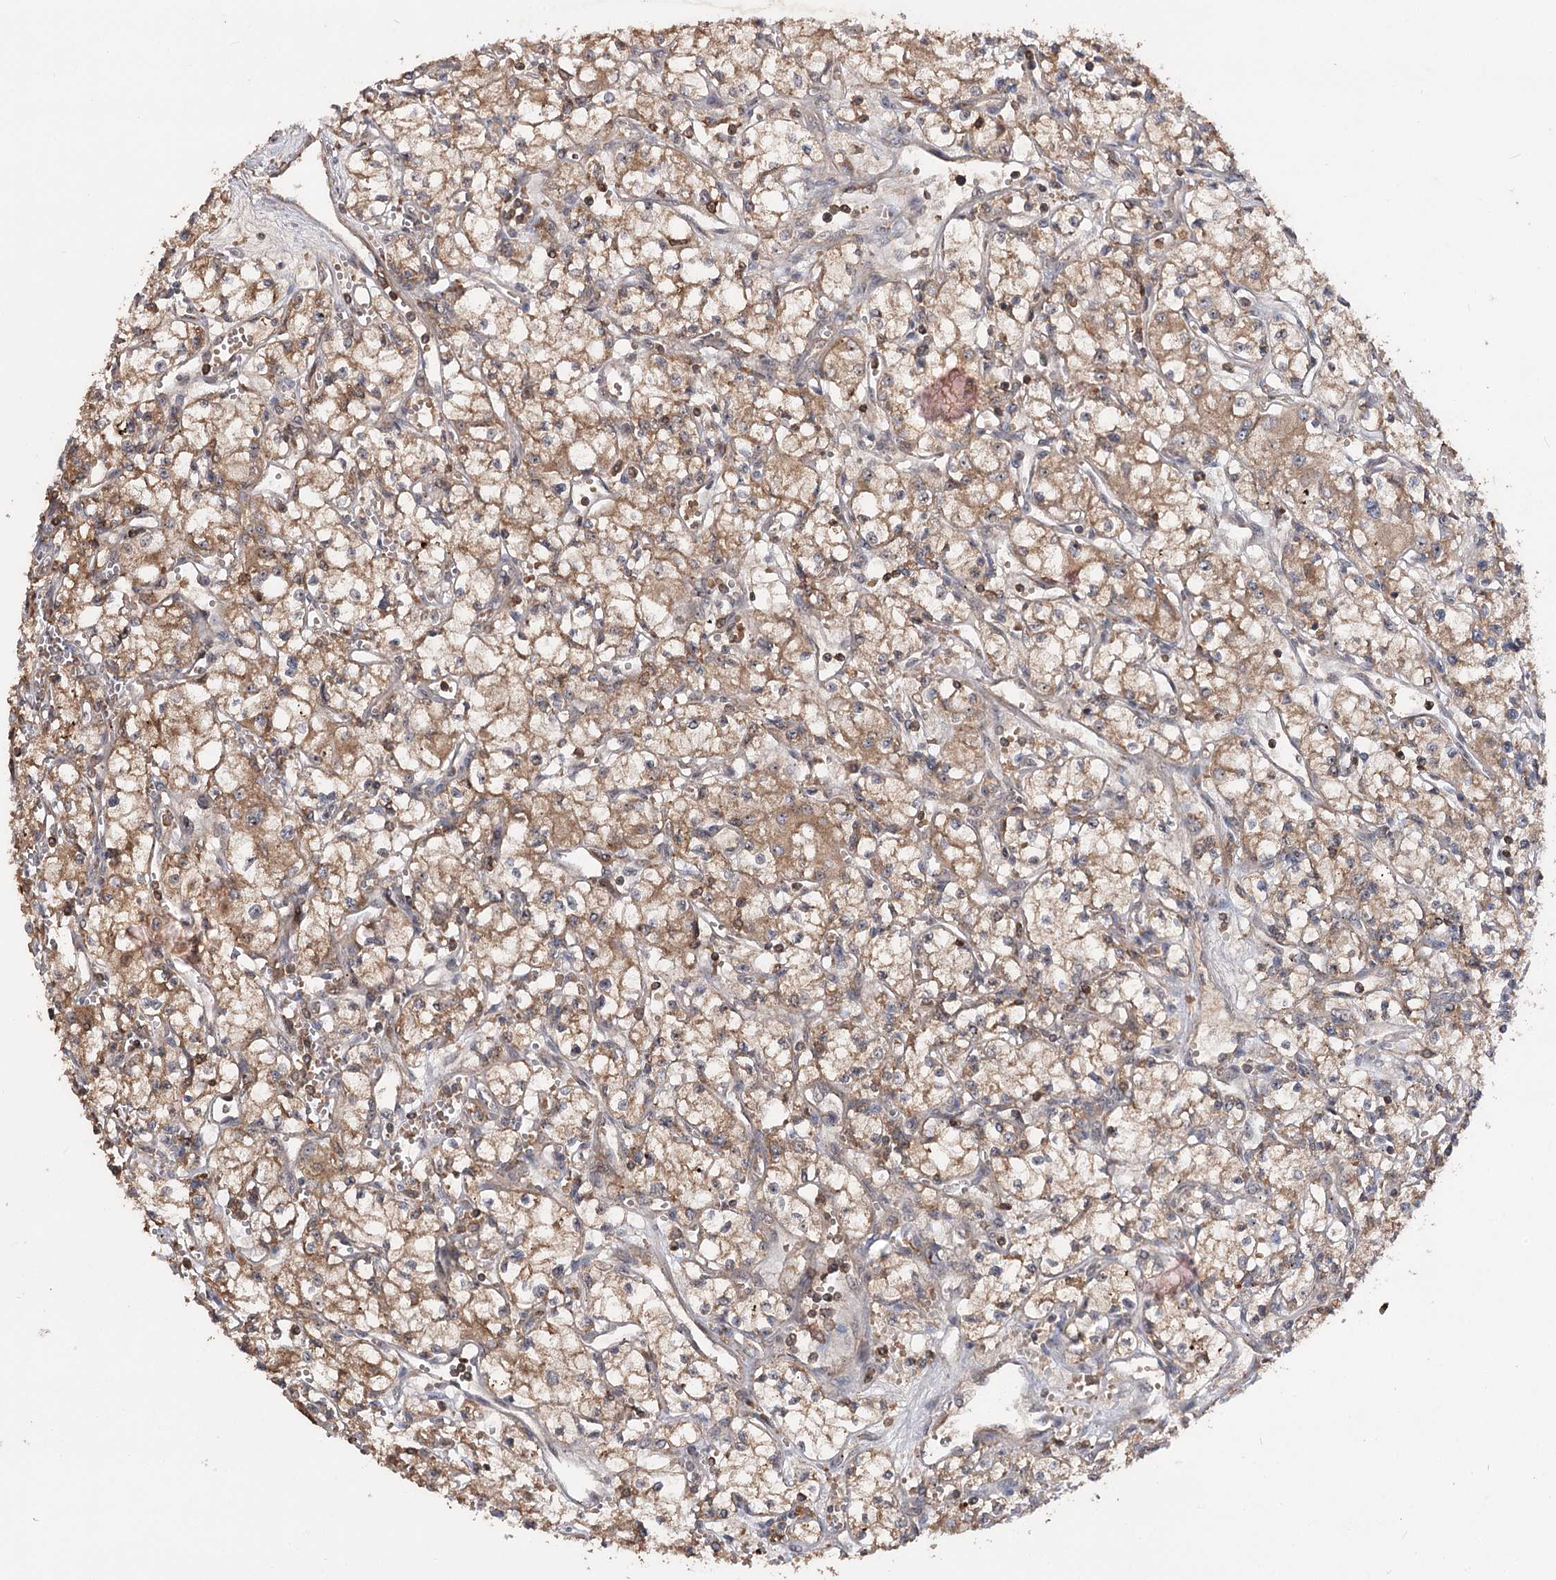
{"staining": {"intensity": "moderate", "quantity": ">75%", "location": "cytoplasmic/membranous"}, "tissue": "renal cancer", "cell_type": "Tumor cells", "image_type": "cancer", "snomed": [{"axis": "morphology", "description": "Adenocarcinoma, NOS"}, {"axis": "topography", "description": "Kidney"}], "caption": "Immunohistochemistry photomicrograph of neoplastic tissue: human renal cancer (adenocarcinoma) stained using IHC demonstrates medium levels of moderate protein expression localized specifically in the cytoplasmic/membranous of tumor cells, appearing as a cytoplasmic/membranous brown color.", "gene": "FAM53B", "patient": {"sex": "male", "age": 59}}